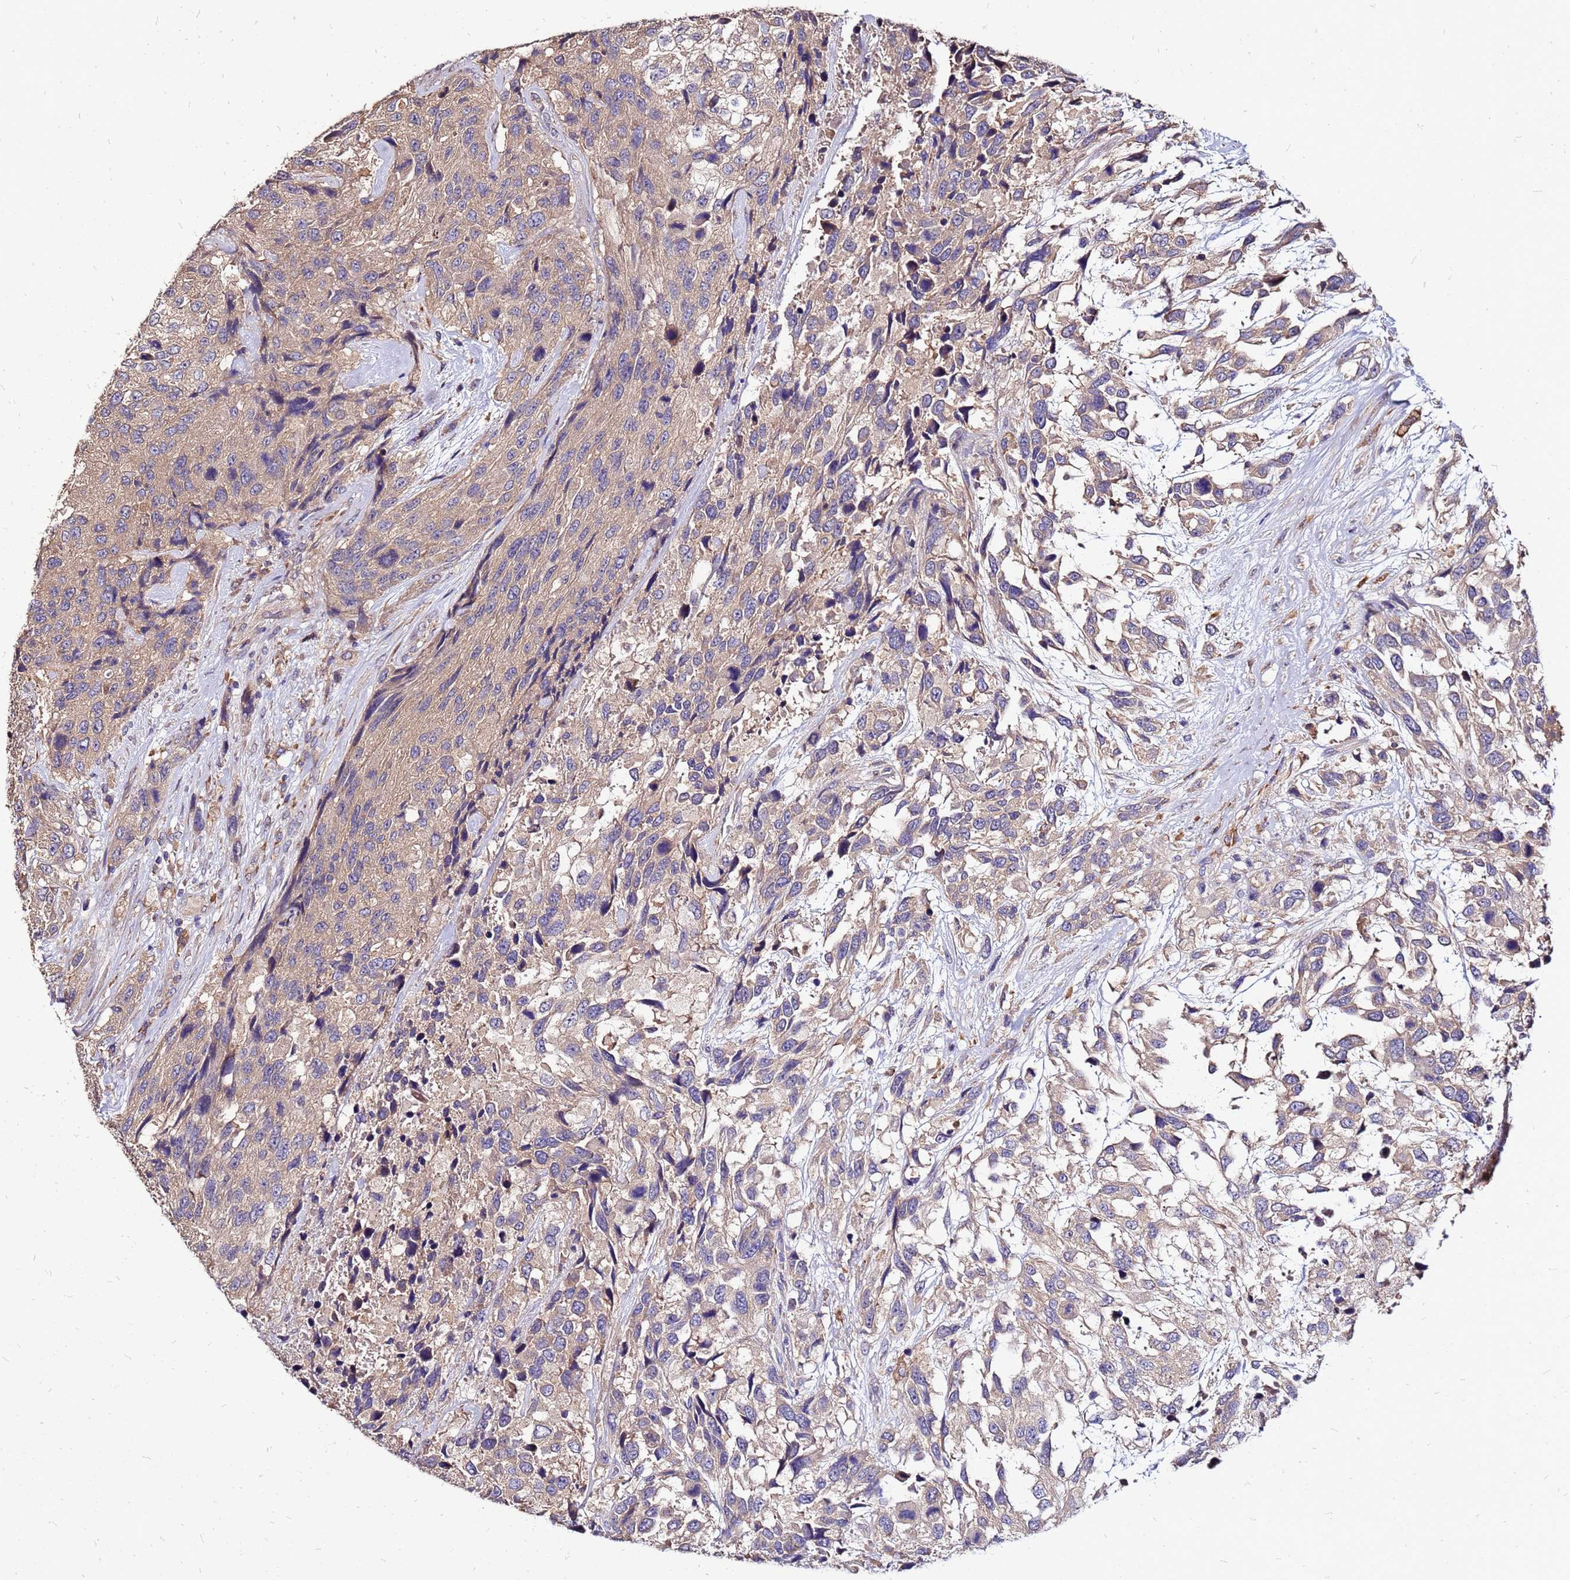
{"staining": {"intensity": "weak", "quantity": "25%-75%", "location": "cytoplasmic/membranous"}, "tissue": "urothelial cancer", "cell_type": "Tumor cells", "image_type": "cancer", "snomed": [{"axis": "morphology", "description": "Urothelial carcinoma, High grade"}, {"axis": "topography", "description": "Urinary bladder"}], "caption": "Protein analysis of urothelial cancer tissue exhibits weak cytoplasmic/membranous expression in approximately 25%-75% of tumor cells. The staining was performed using DAB to visualize the protein expression in brown, while the nuclei were stained in blue with hematoxylin (Magnification: 20x).", "gene": "ARHGEF5", "patient": {"sex": "female", "age": 70}}